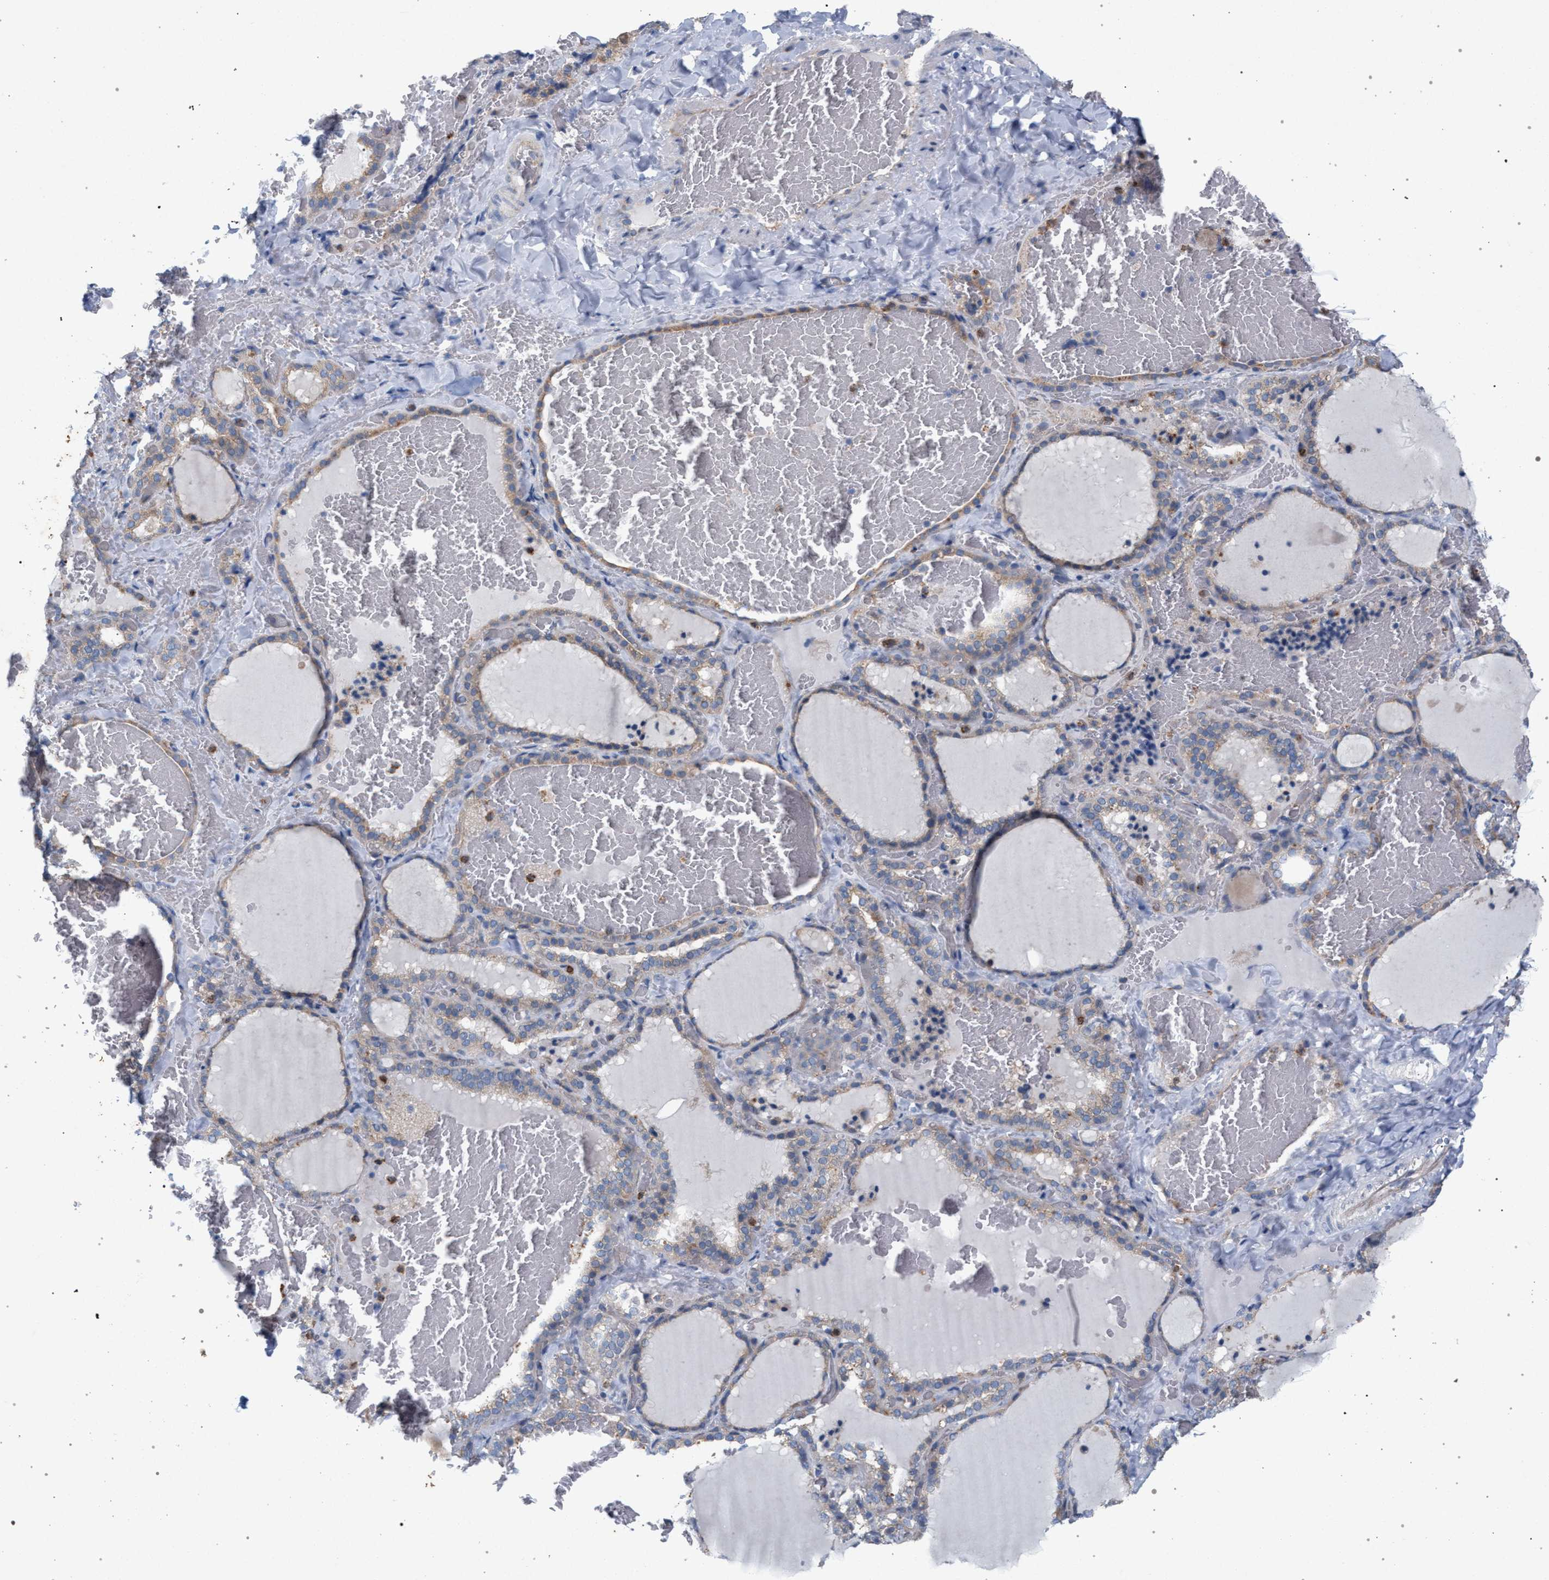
{"staining": {"intensity": "weak", "quantity": ">75%", "location": "cytoplasmic/membranous"}, "tissue": "thyroid gland", "cell_type": "Glandular cells", "image_type": "normal", "snomed": [{"axis": "morphology", "description": "Normal tissue, NOS"}, {"axis": "topography", "description": "Thyroid gland"}], "caption": "Weak cytoplasmic/membranous protein expression is seen in approximately >75% of glandular cells in thyroid gland. (Stains: DAB in brown, nuclei in blue, Microscopy: brightfield microscopy at high magnification).", "gene": "MAMDC2", "patient": {"sex": "female", "age": 22}}